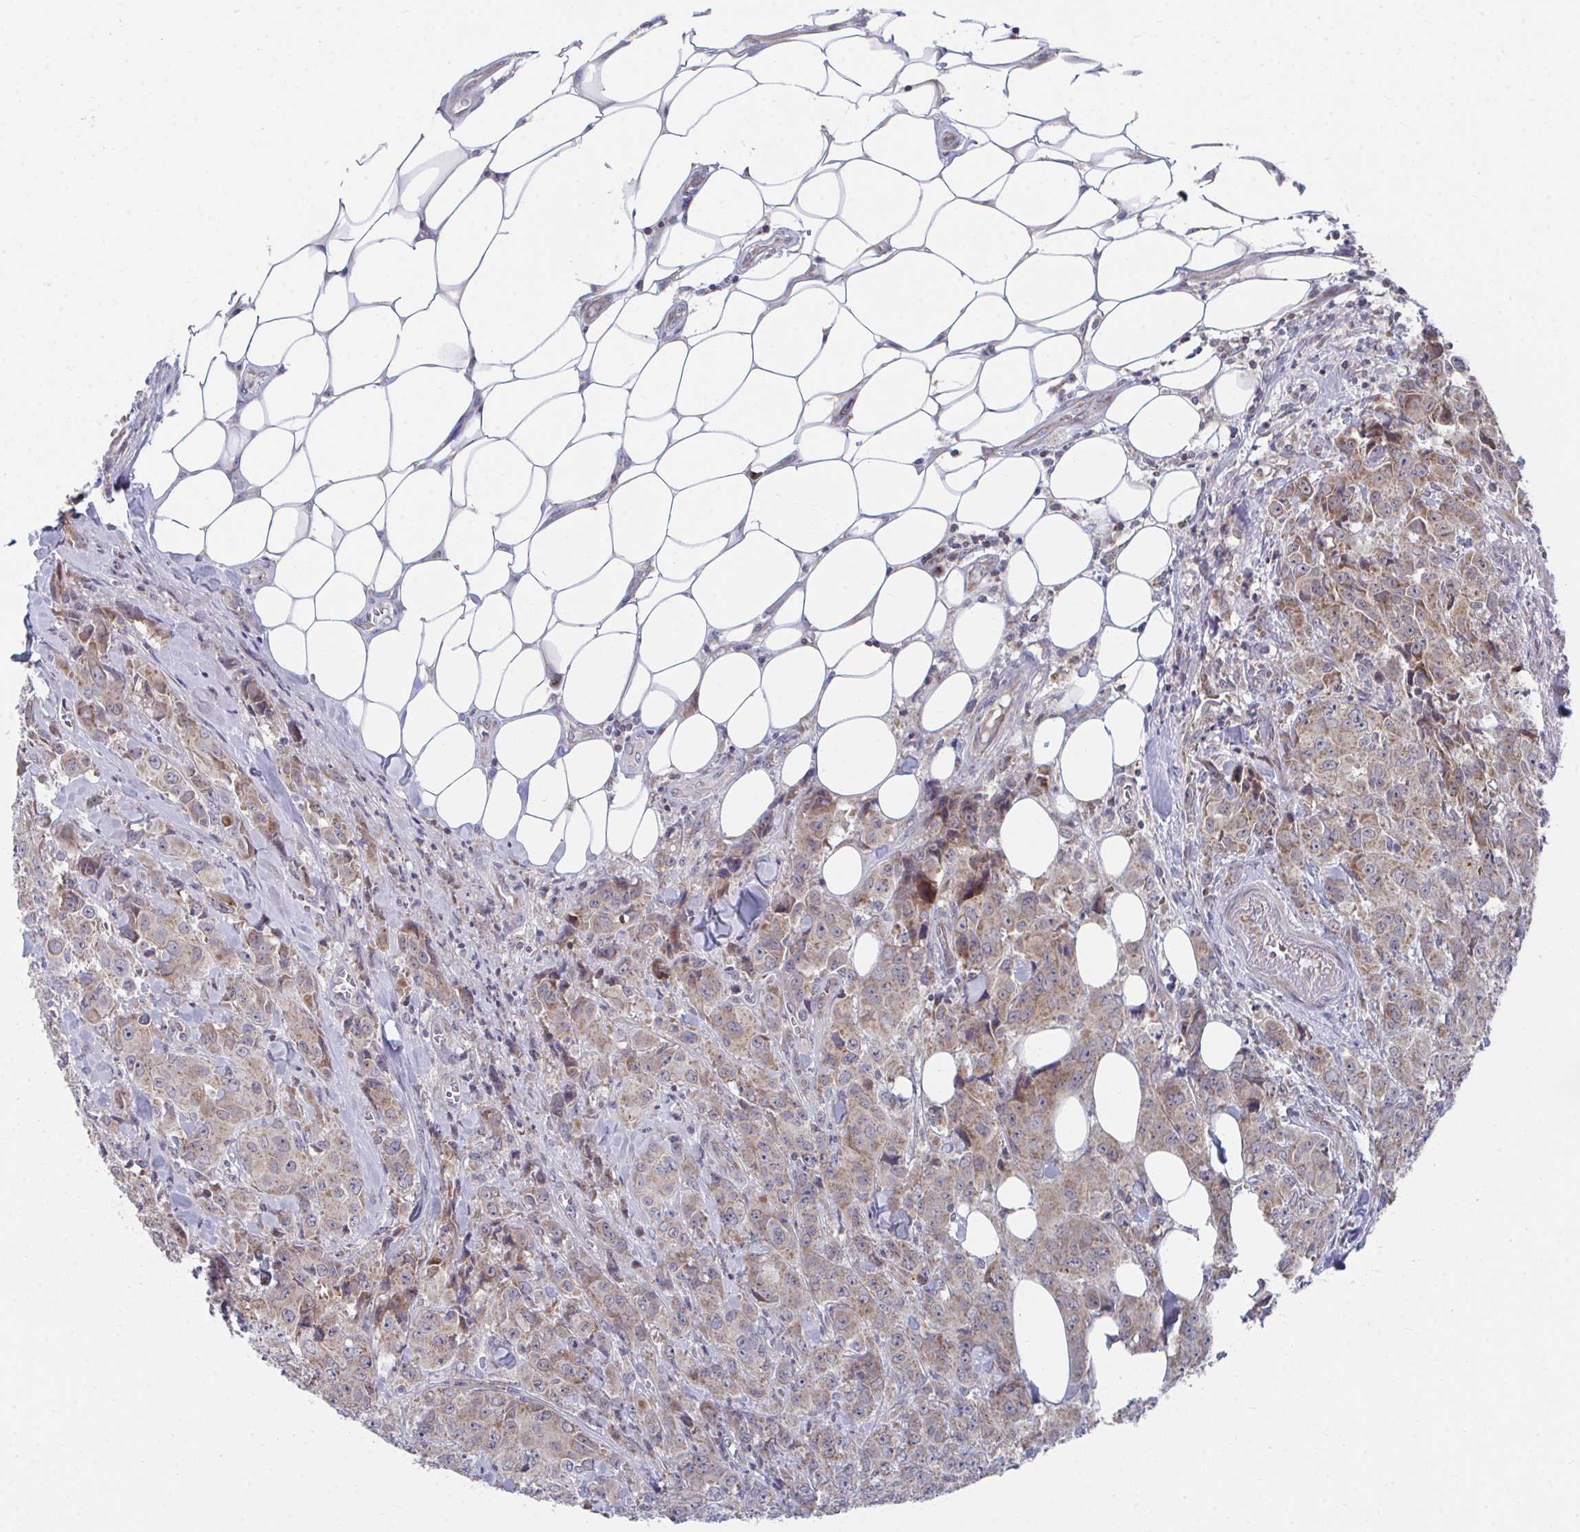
{"staining": {"intensity": "moderate", "quantity": ">75%", "location": "cytoplasmic/membranous"}, "tissue": "breast cancer", "cell_type": "Tumor cells", "image_type": "cancer", "snomed": [{"axis": "morphology", "description": "Normal tissue, NOS"}, {"axis": "morphology", "description": "Duct carcinoma"}, {"axis": "topography", "description": "Breast"}], "caption": "High-power microscopy captured an immunohistochemistry image of breast intraductal carcinoma, revealing moderate cytoplasmic/membranous positivity in approximately >75% of tumor cells.", "gene": "PEX3", "patient": {"sex": "female", "age": 43}}